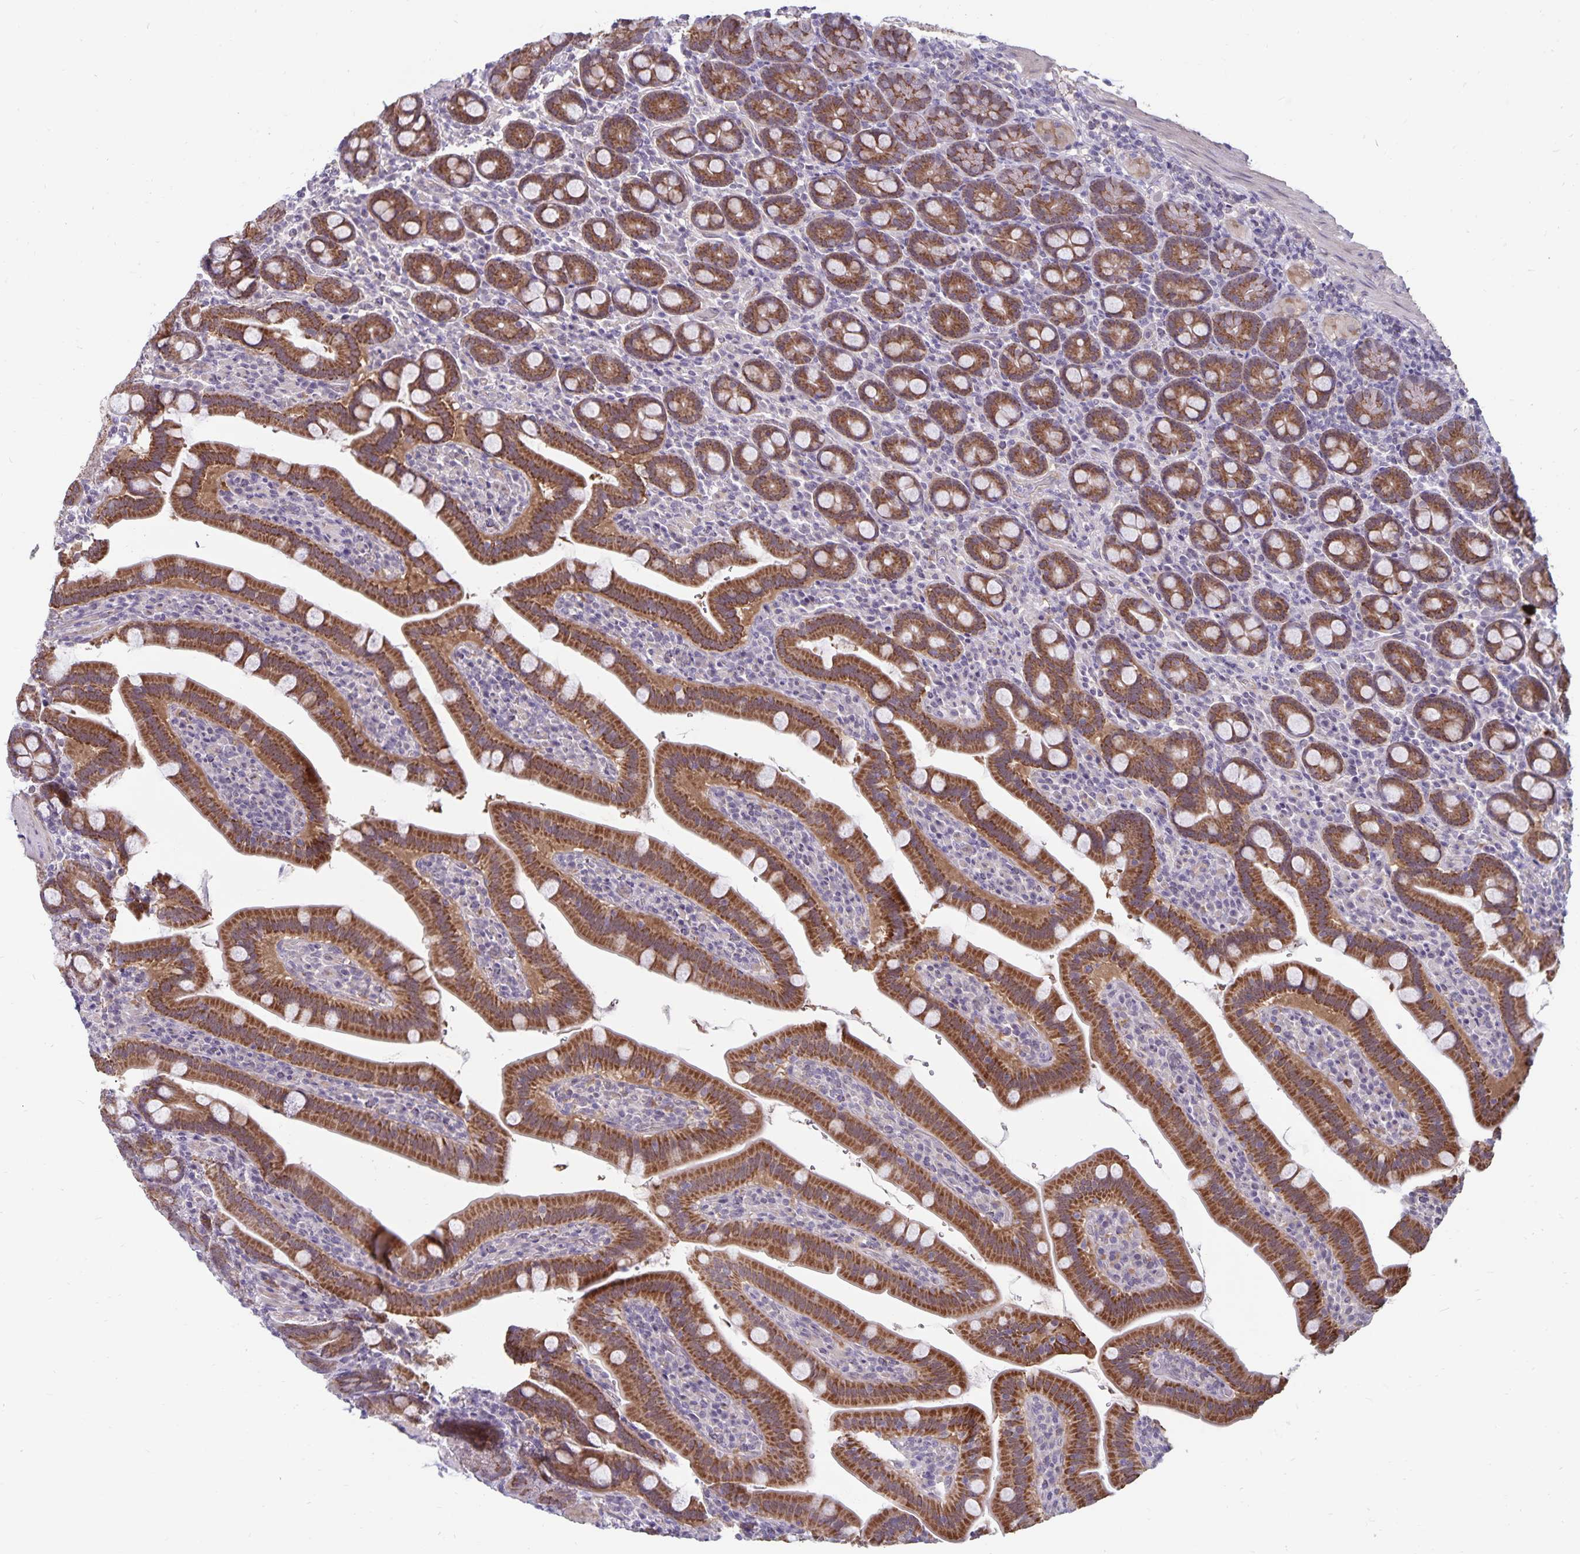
{"staining": {"intensity": "strong", "quantity": "25%-75%", "location": "cytoplasmic/membranous"}, "tissue": "small intestine", "cell_type": "Glandular cells", "image_type": "normal", "snomed": [{"axis": "morphology", "description": "Normal tissue, NOS"}, {"axis": "topography", "description": "Small intestine"}], "caption": "Immunohistochemistry (IHC) histopathology image of unremarkable human small intestine stained for a protein (brown), which exhibits high levels of strong cytoplasmic/membranous positivity in about 25%-75% of glandular cells.", "gene": "CDKN2B", "patient": {"sex": "male", "age": 26}}